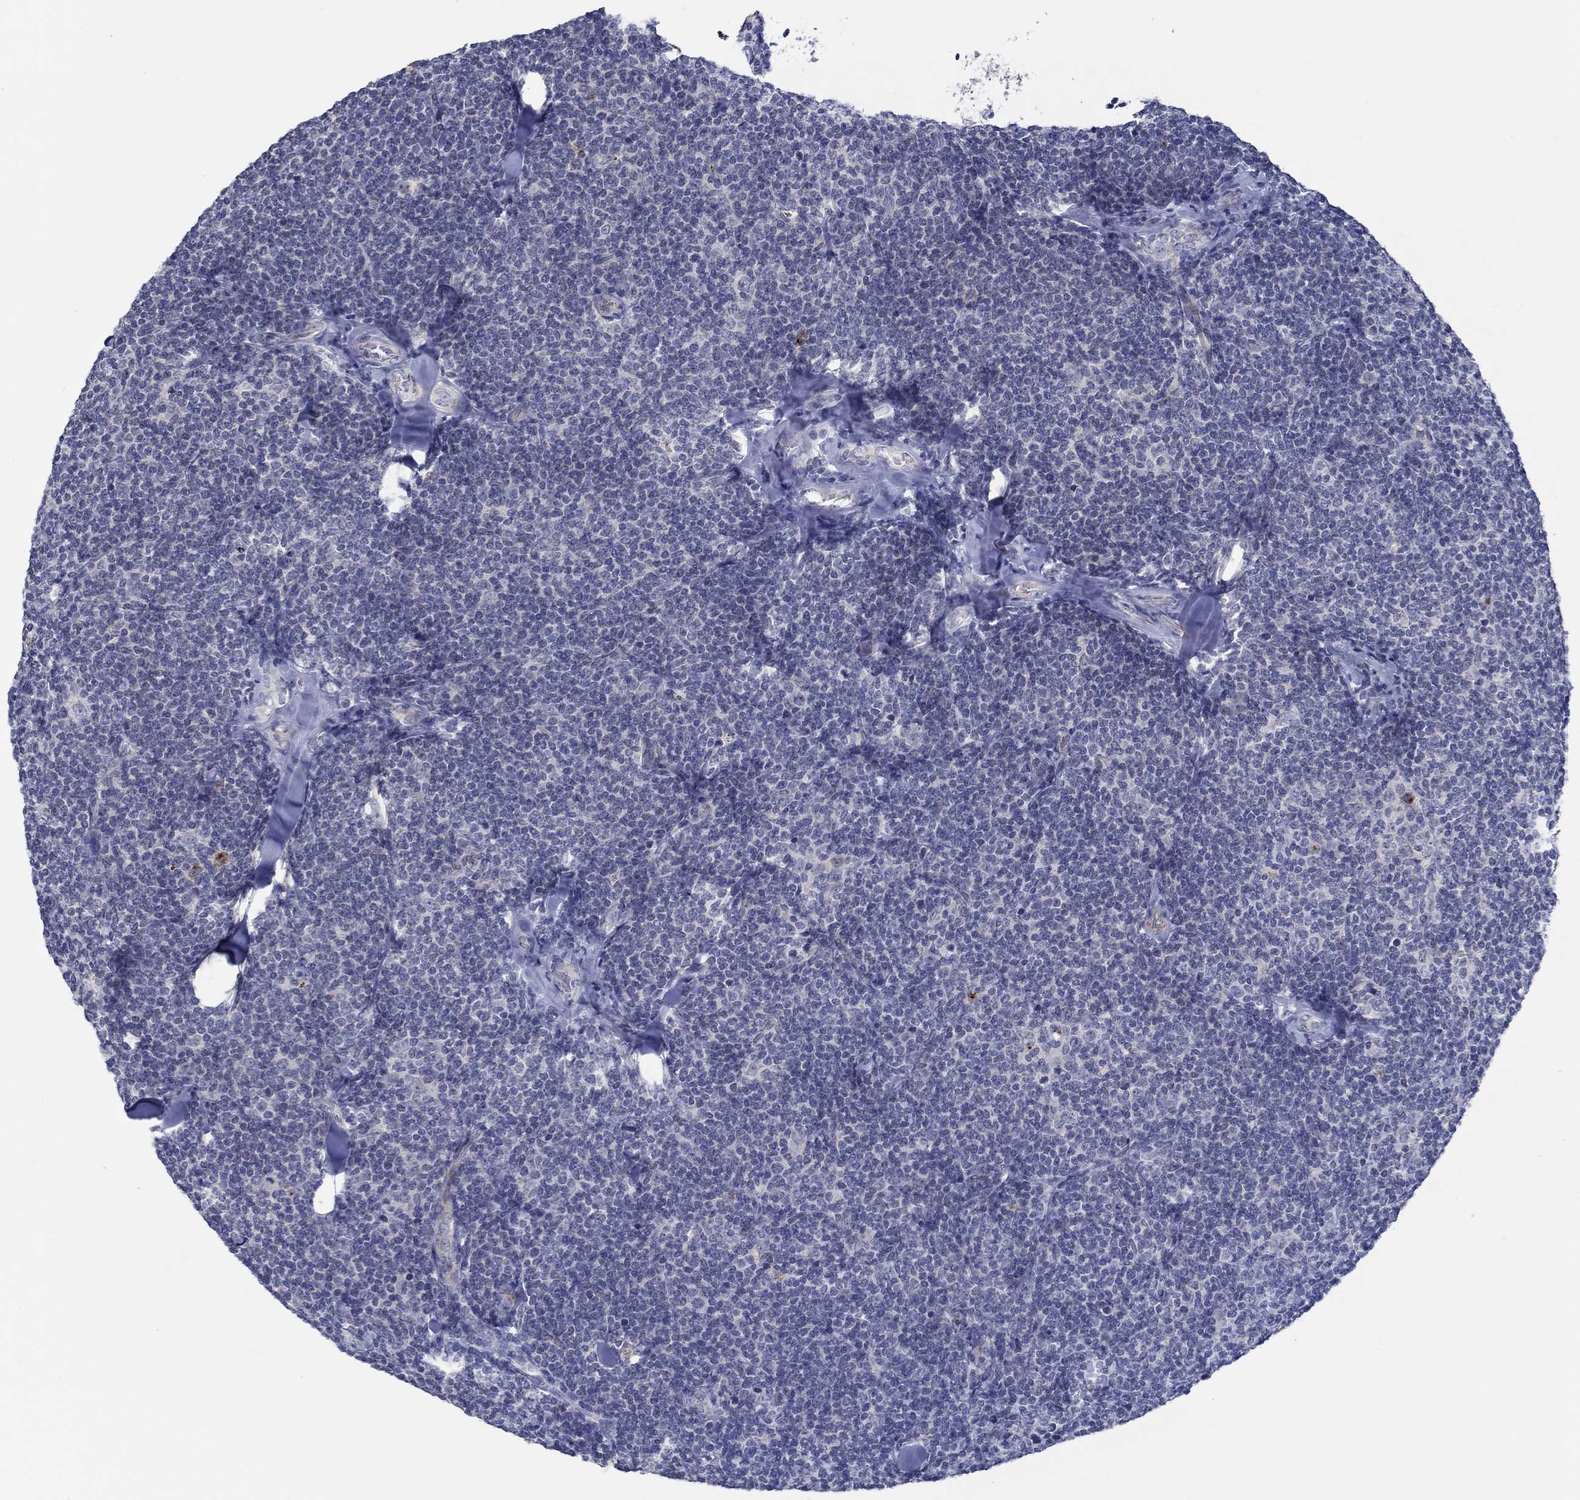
{"staining": {"intensity": "negative", "quantity": "none", "location": "none"}, "tissue": "lymphoma", "cell_type": "Tumor cells", "image_type": "cancer", "snomed": [{"axis": "morphology", "description": "Malignant lymphoma, non-Hodgkin's type, Low grade"}, {"axis": "topography", "description": "Lymph node"}], "caption": "A high-resolution histopathology image shows immunohistochemistry (IHC) staining of lymphoma, which shows no significant expression in tumor cells. (DAB (3,3'-diaminobenzidine) immunohistochemistry visualized using brightfield microscopy, high magnification).", "gene": "GJA5", "patient": {"sex": "female", "age": 56}}